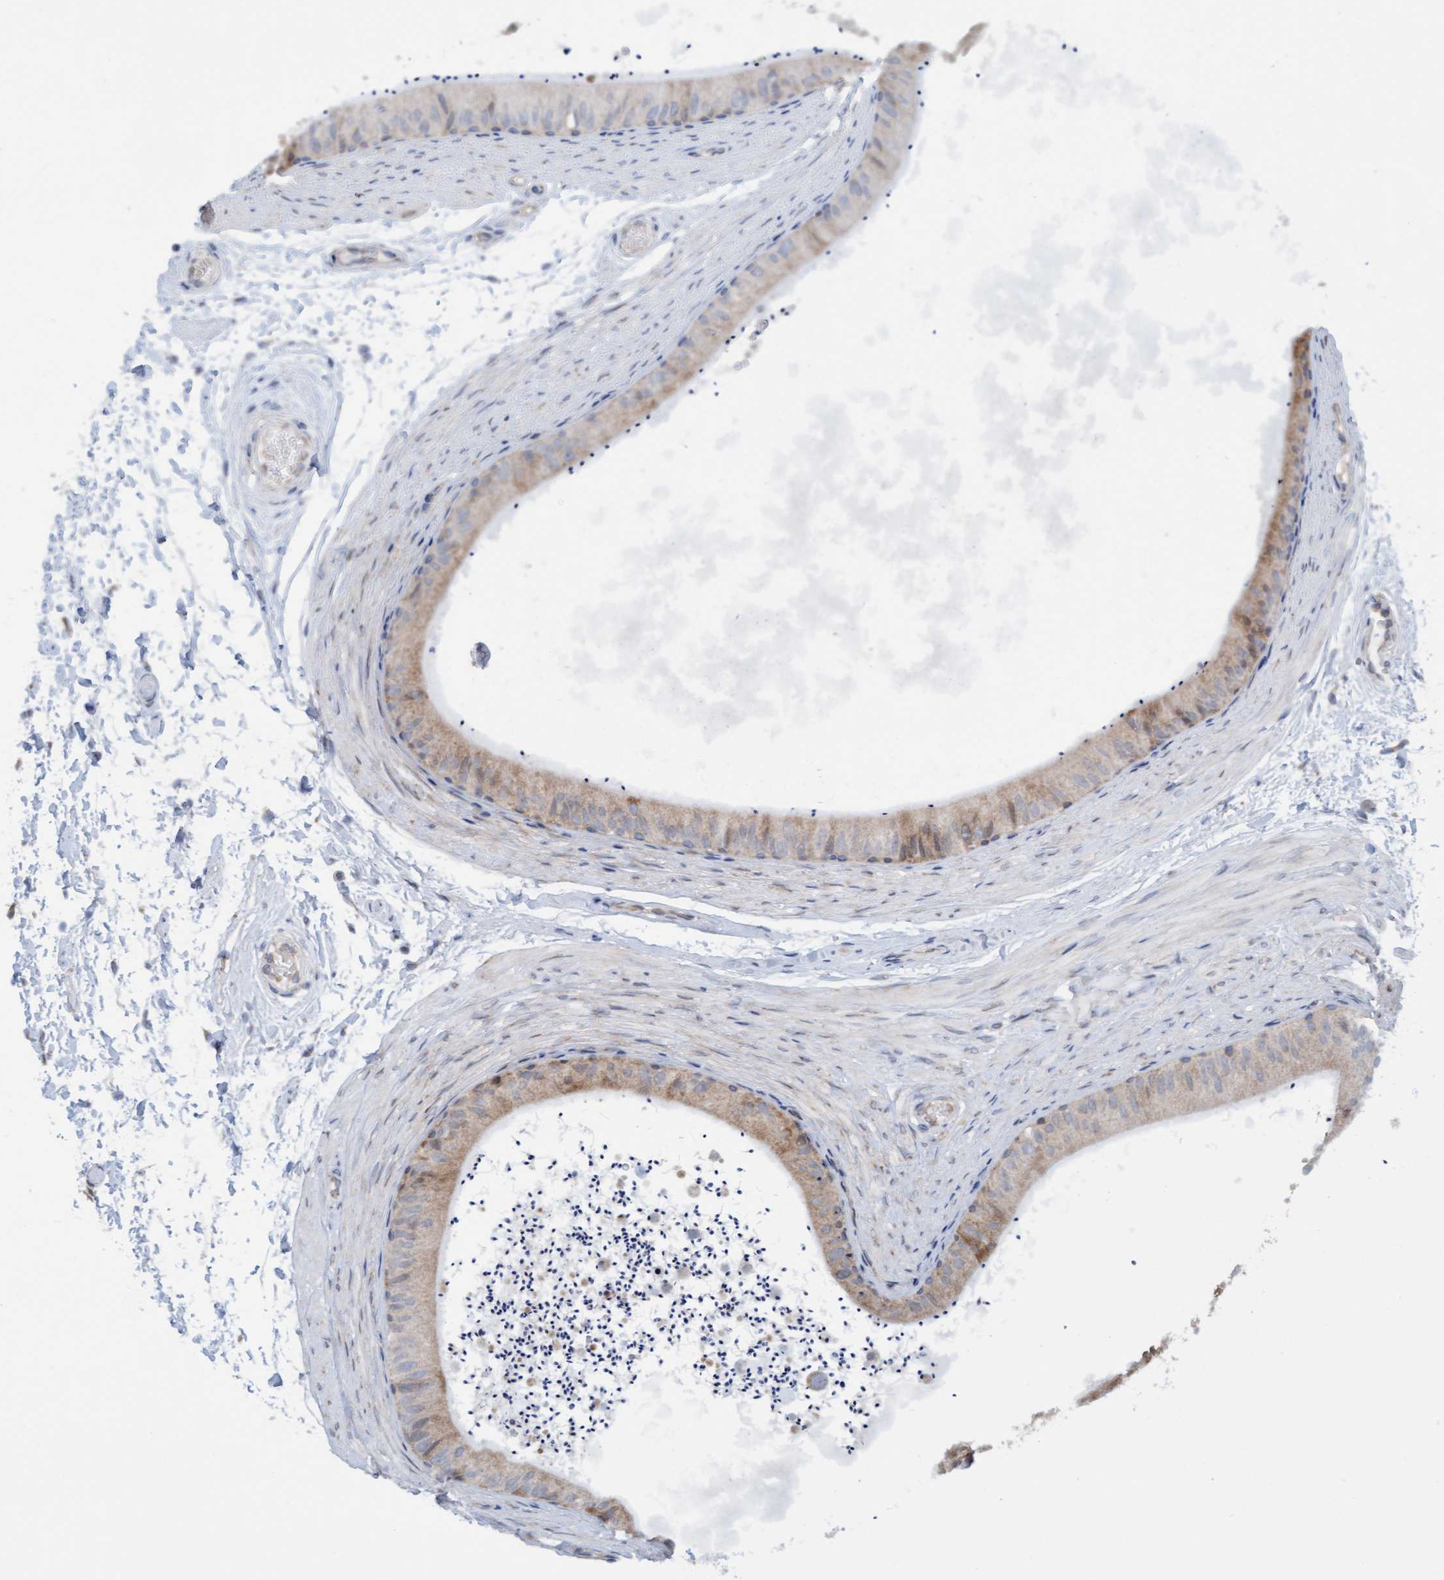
{"staining": {"intensity": "weak", "quantity": ">75%", "location": "cytoplasmic/membranous"}, "tissue": "epididymis", "cell_type": "Glandular cells", "image_type": "normal", "snomed": [{"axis": "morphology", "description": "Normal tissue, NOS"}, {"axis": "topography", "description": "Epididymis"}], "caption": "A low amount of weak cytoplasmic/membranous staining is identified in approximately >75% of glandular cells in unremarkable epididymis.", "gene": "ZNF566", "patient": {"sex": "male", "age": 56}}